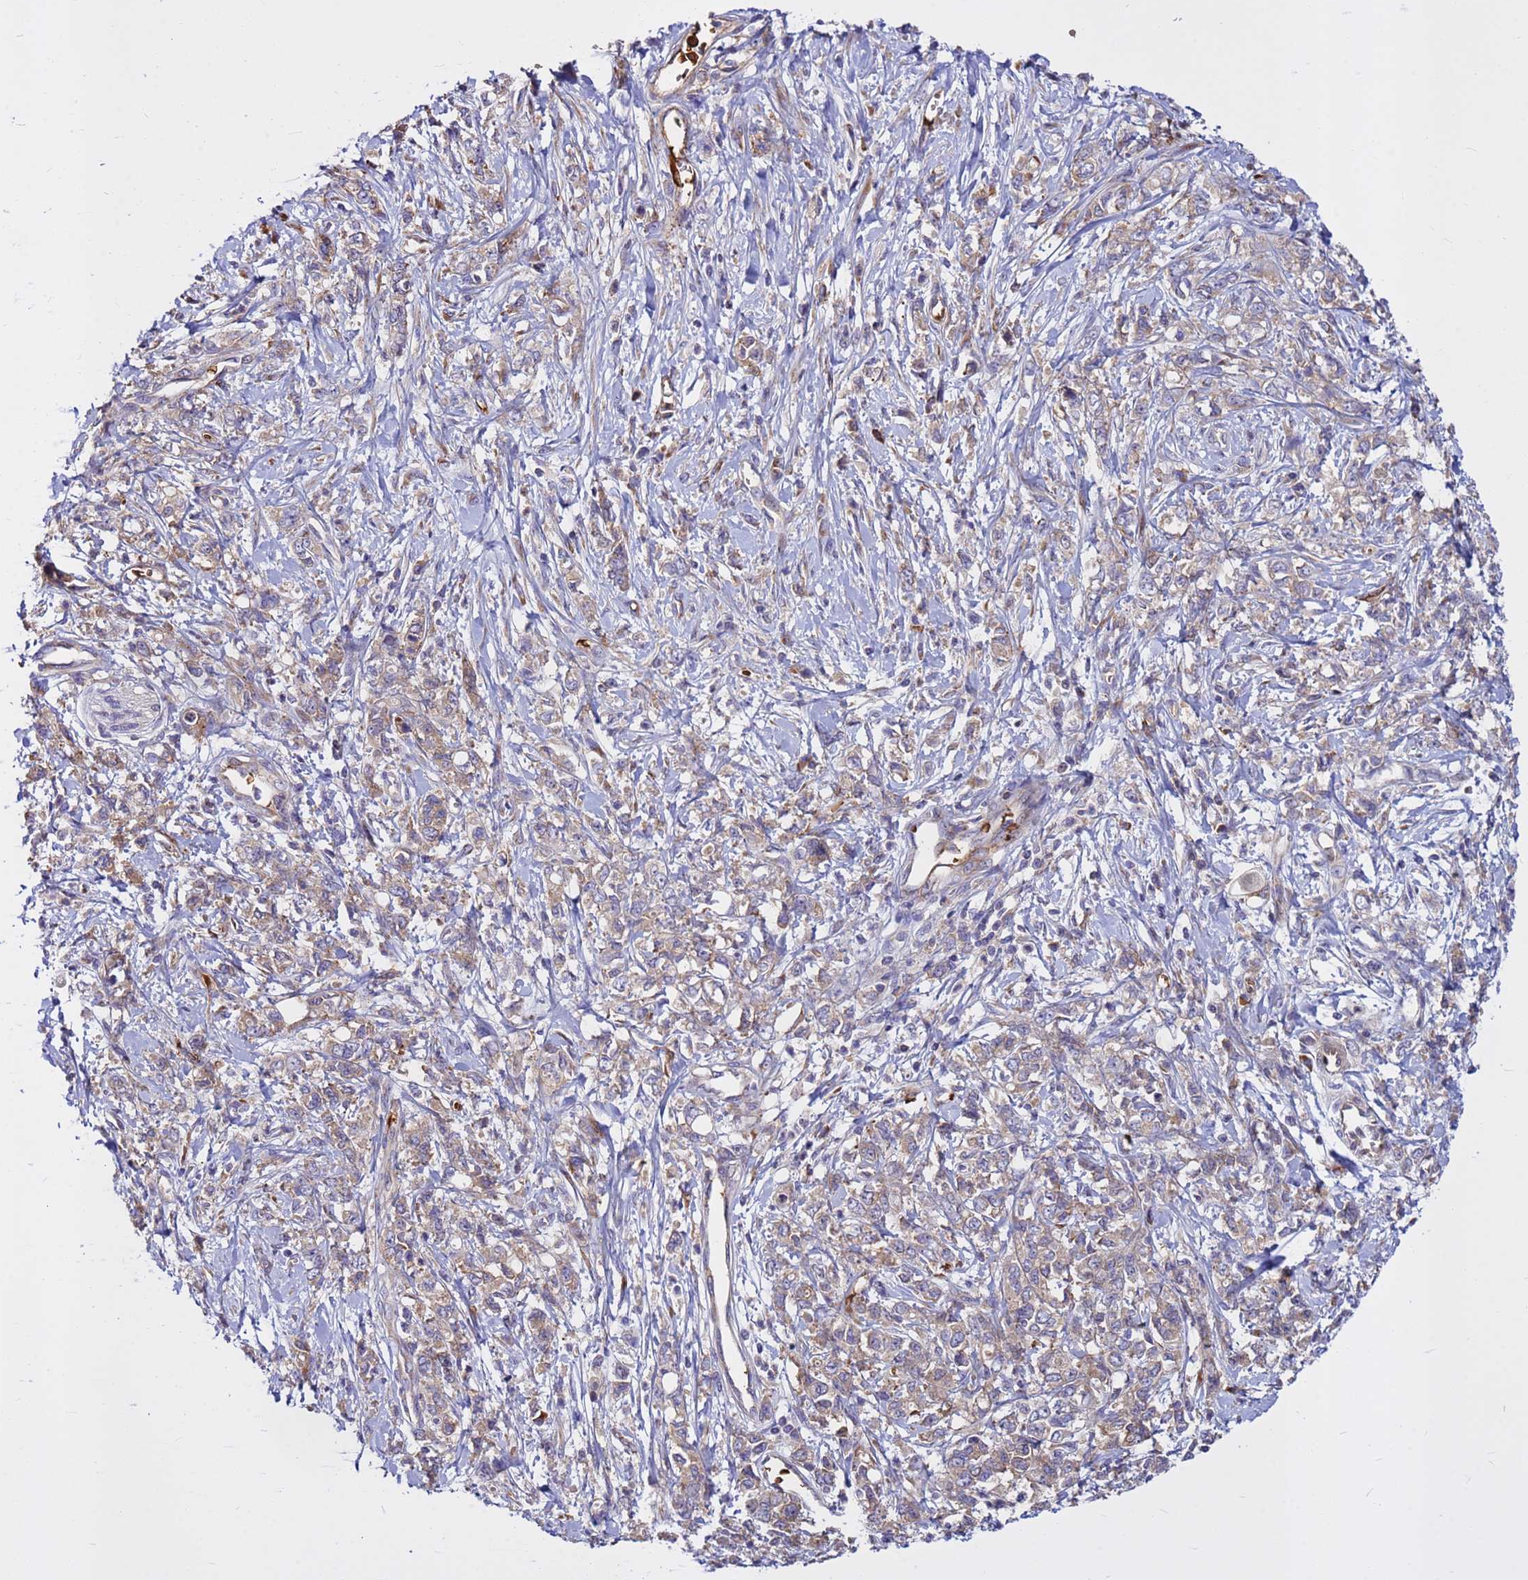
{"staining": {"intensity": "negative", "quantity": "none", "location": "none"}, "tissue": "stomach cancer", "cell_type": "Tumor cells", "image_type": "cancer", "snomed": [{"axis": "morphology", "description": "Adenocarcinoma, NOS"}, {"axis": "topography", "description": "Stomach"}], "caption": "Tumor cells are negative for brown protein staining in stomach cancer (adenocarcinoma).", "gene": "ZNF669", "patient": {"sex": "female", "age": 76}}